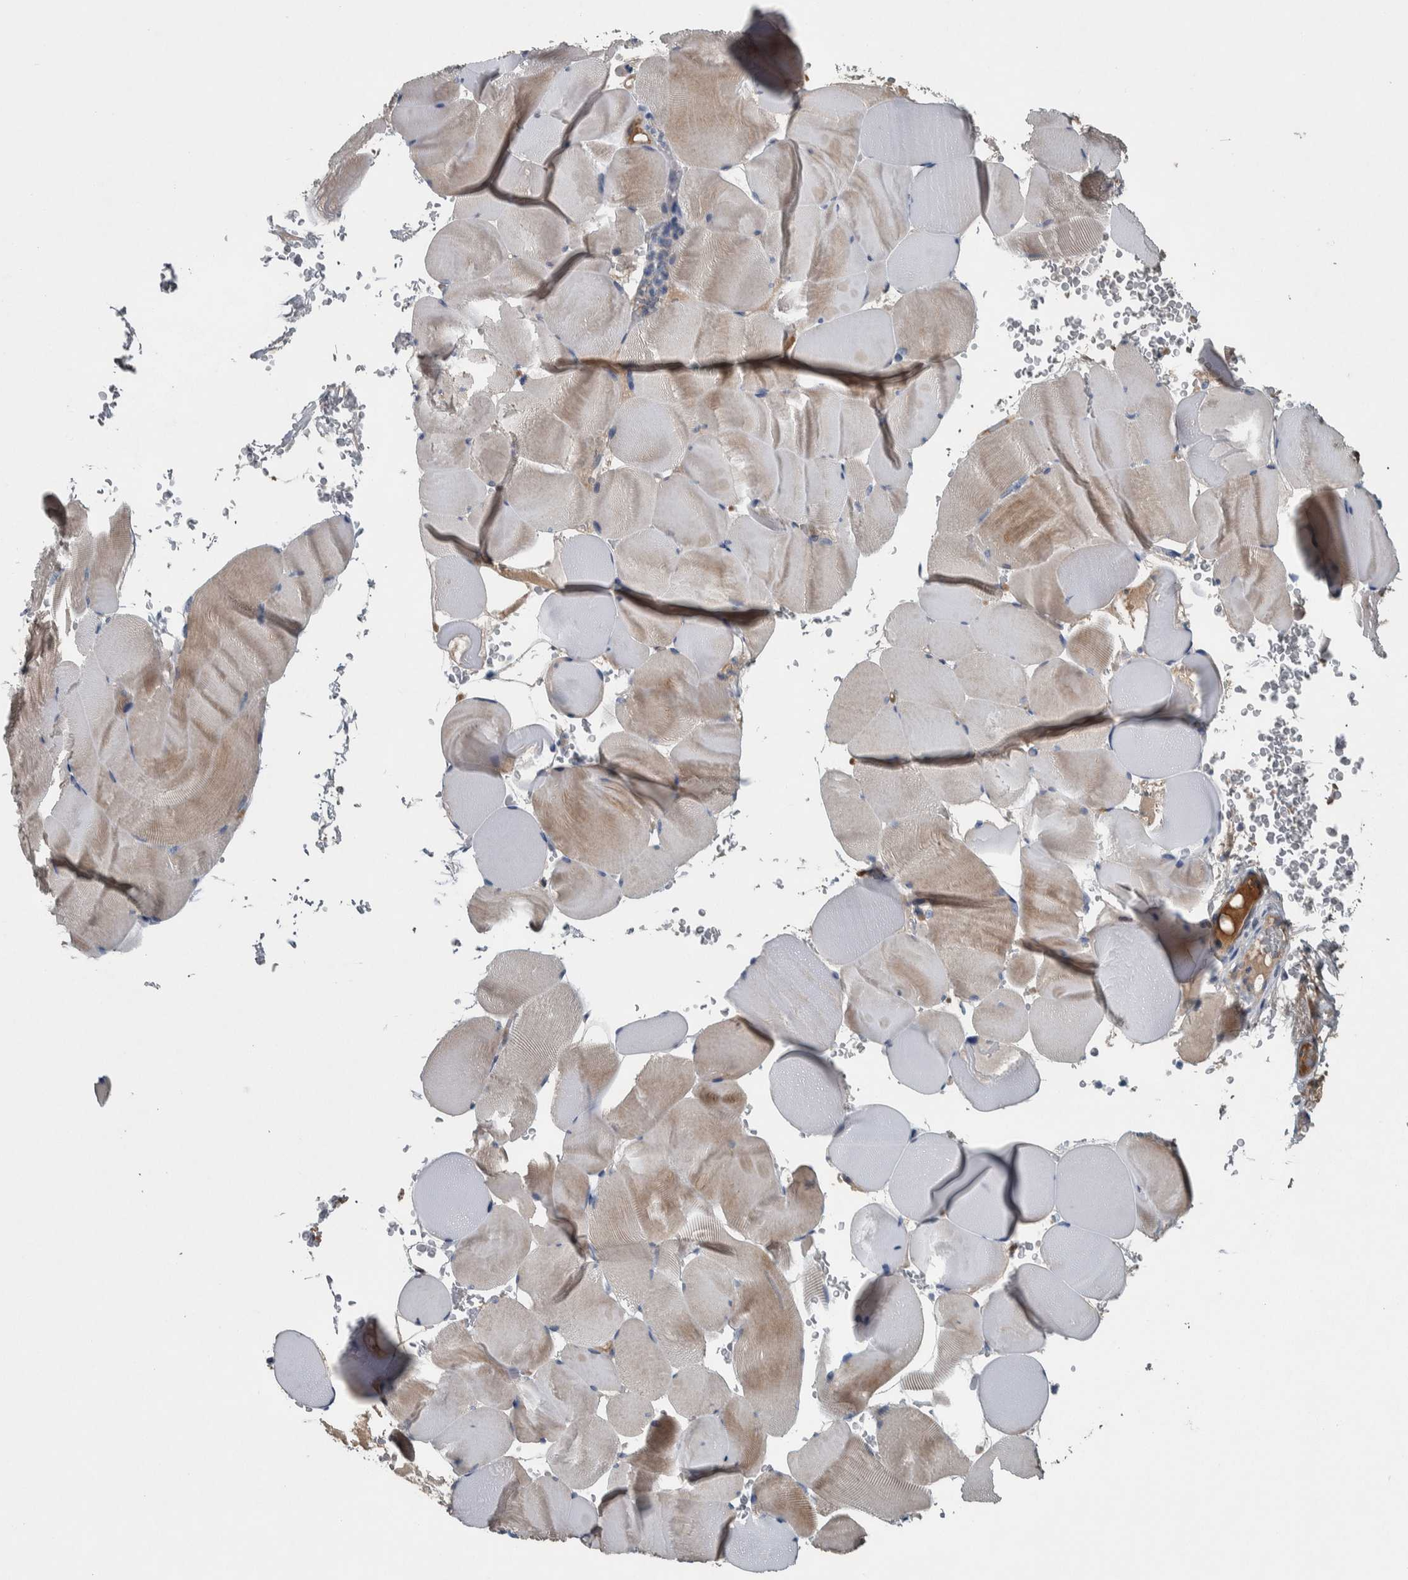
{"staining": {"intensity": "weak", "quantity": ">75%", "location": "cytoplasmic/membranous"}, "tissue": "skeletal muscle", "cell_type": "Myocytes", "image_type": "normal", "snomed": [{"axis": "morphology", "description": "Normal tissue, NOS"}, {"axis": "topography", "description": "Skeletal muscle"}], "caption": "Protein staining of benign skeletal muscle displays weak cytoplasmic/membranous positivity in approximately >75% of myocytes. (brown staining indicates protein expression, while blue staining denotes nuclei).", "gene": "SERPINC1", "patient": {"sex": "male", "age": 62}}